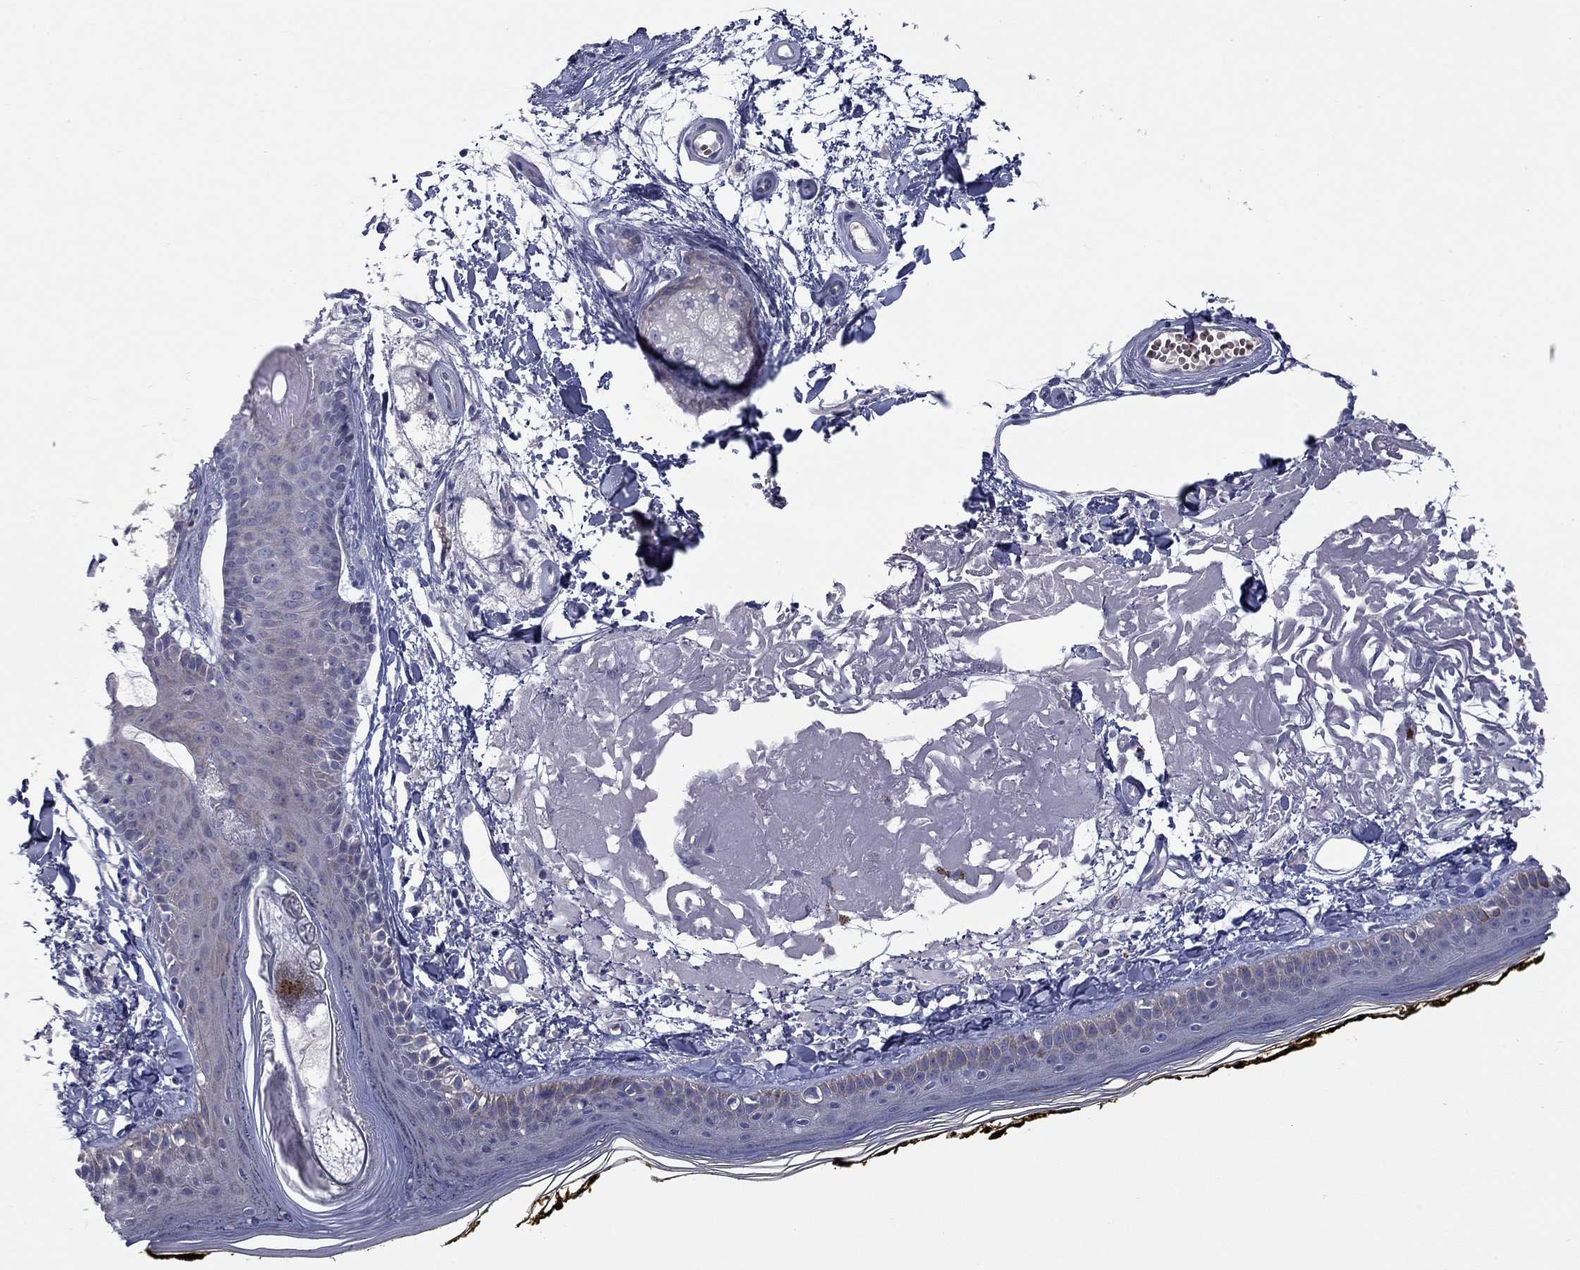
{"staining": {"intensity": "negative", "quantity": "none", "location": "none"}, "tissue": "skin", "cell_type": "Fibroblasts", "image_type": "normal", "snomed": [{"axis": "morphology", "description": "Normal tissue, NOS"}, {"axis": "topography", "description": "Skin"}], "caption": "Fibroblasts are negative for protein expression in benign human skin. The staining is performed using DAB (3,3'-diaminobenzidine) brown chromogen with nuclei counter-stained in using hematoxylin.", "gene": "UNC119B", "patient": {"sex": "male", "age": 76}}